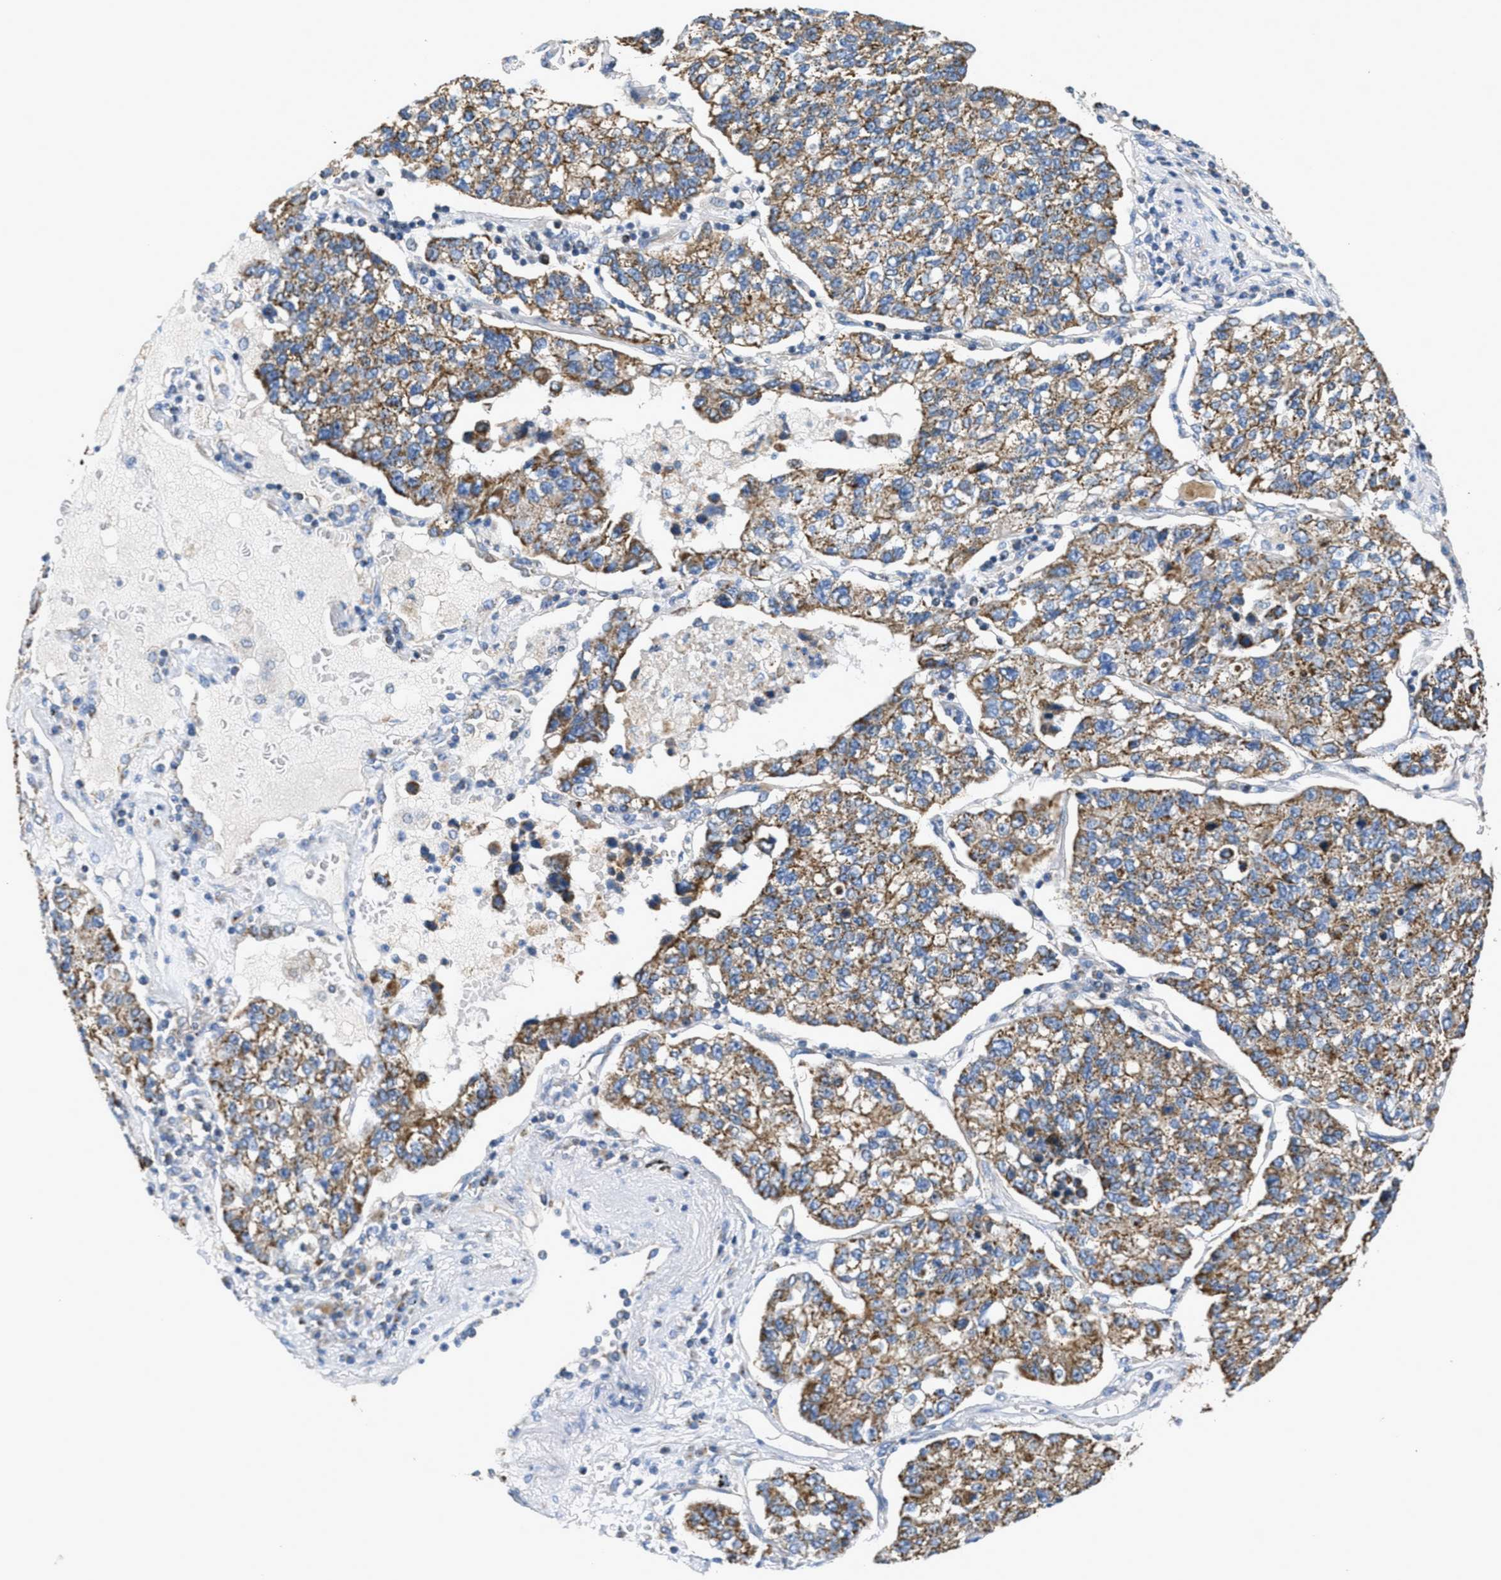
{"staining": {"intensity": "moderate", "quantity": ">75%", "location": "cytoplasmic/membranous"}, "tissue": "lung cancer", "cell_type": "Tumor cells", "image_type": "cancer", "snomed": [{"axis": "morphology", "description": "Adenocarcinoma, NOS"}, {"axis": "topography", "description": "Lung"}], "caption": "Human adenocarcinoma (lung) stained with a protein marker reveals moderate staining in tumor cells.", "gene": "BTN3A1", "patient": {"sex": "male", "age": 49}}